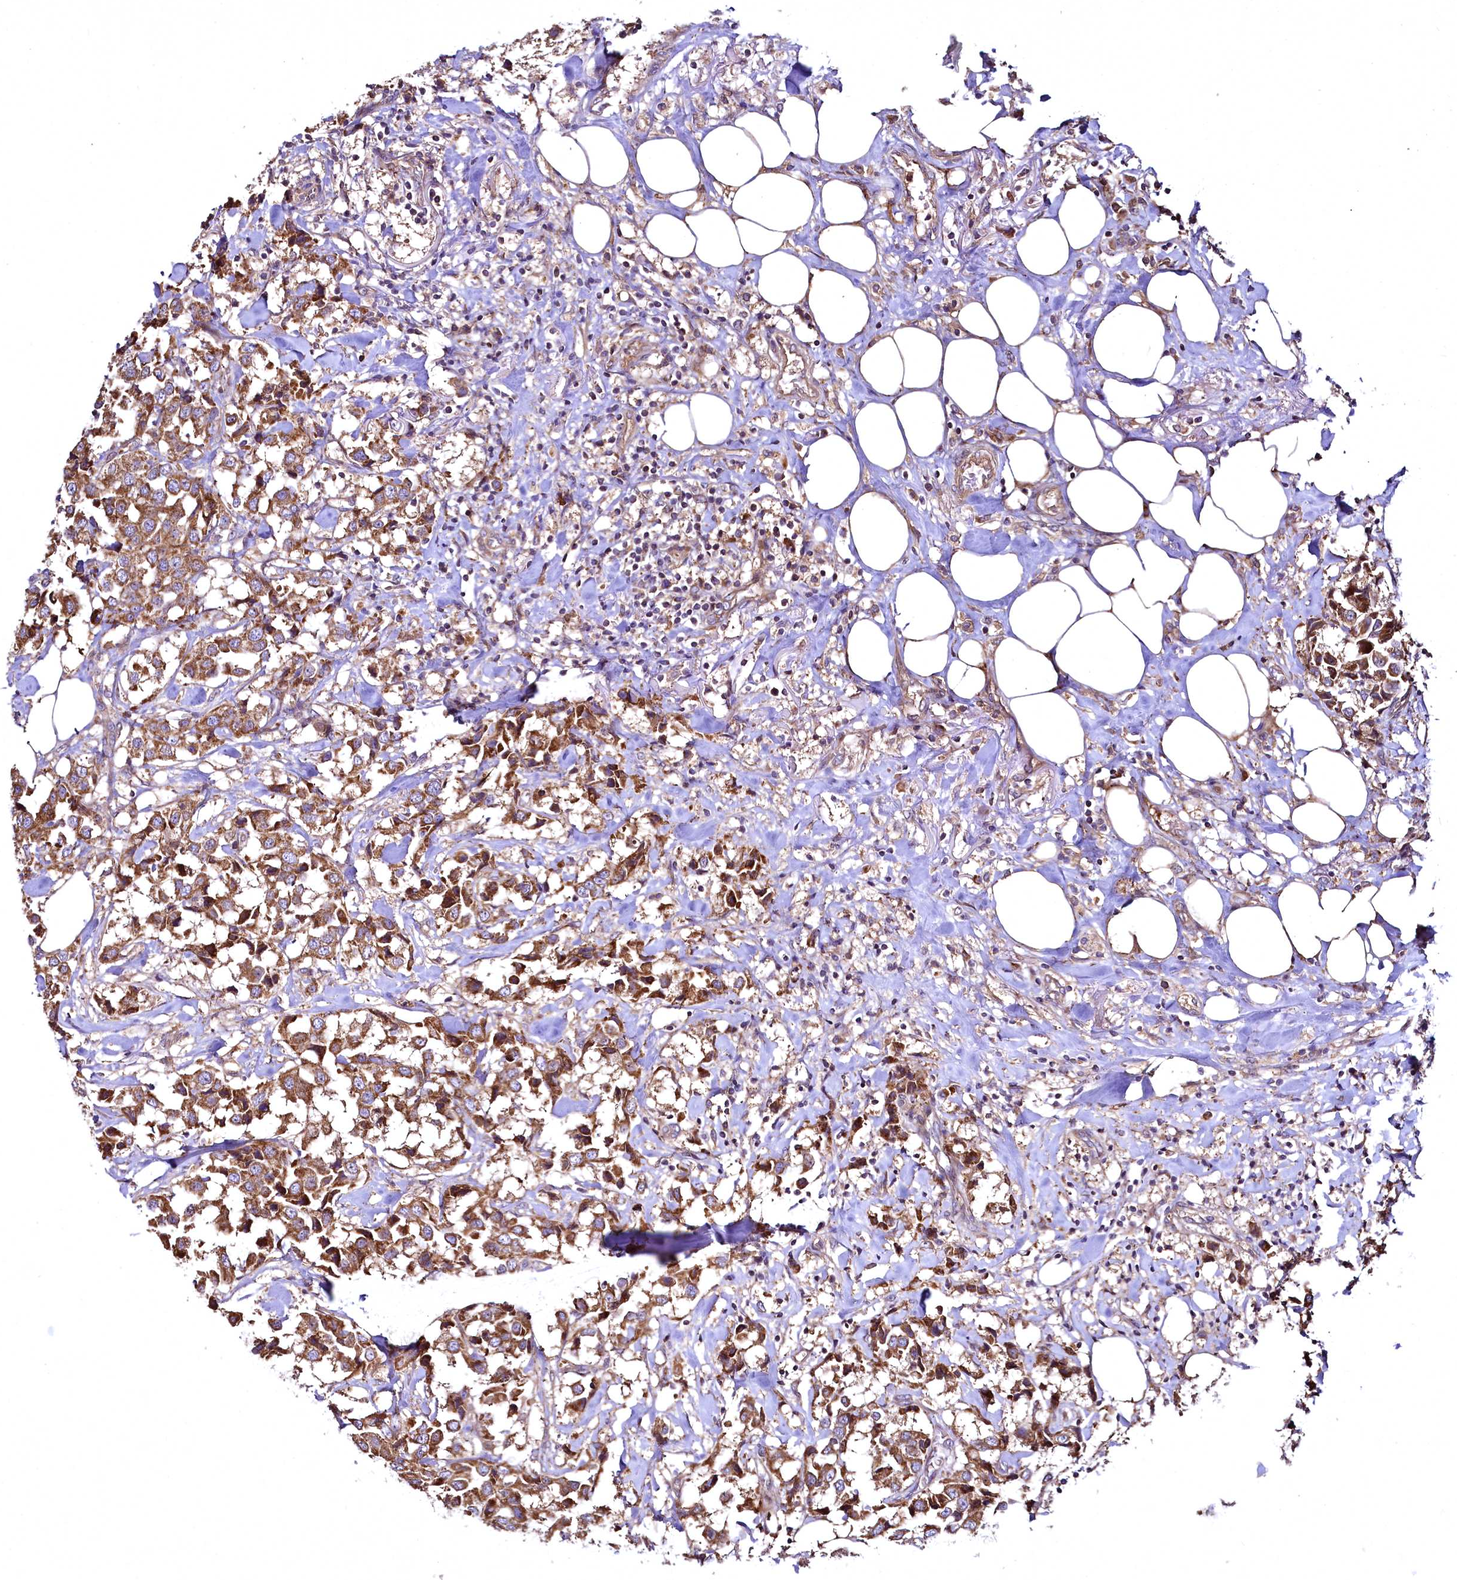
{"staining": {"intensity": "strong", "quantity": ">75%", "location": "cytoplasmic/membranous"}, "tissue": "breast cancer", "cell_type": "Tumor cells", "image_type": "cancer", "snomed": [{"axis": "morphology", "description": "Duct carcinoma"}, {"axis": "topography", "description": "Breast"}], "caption": "Immunohistochemical staining of human invasive ductal carcinoma (breast) reveals strong cytoplasmic/membranous protein expression in approximately >75% of tumor cells.", "gene": "TBCEL", "patient": {"sex": "female", "age": 80}}